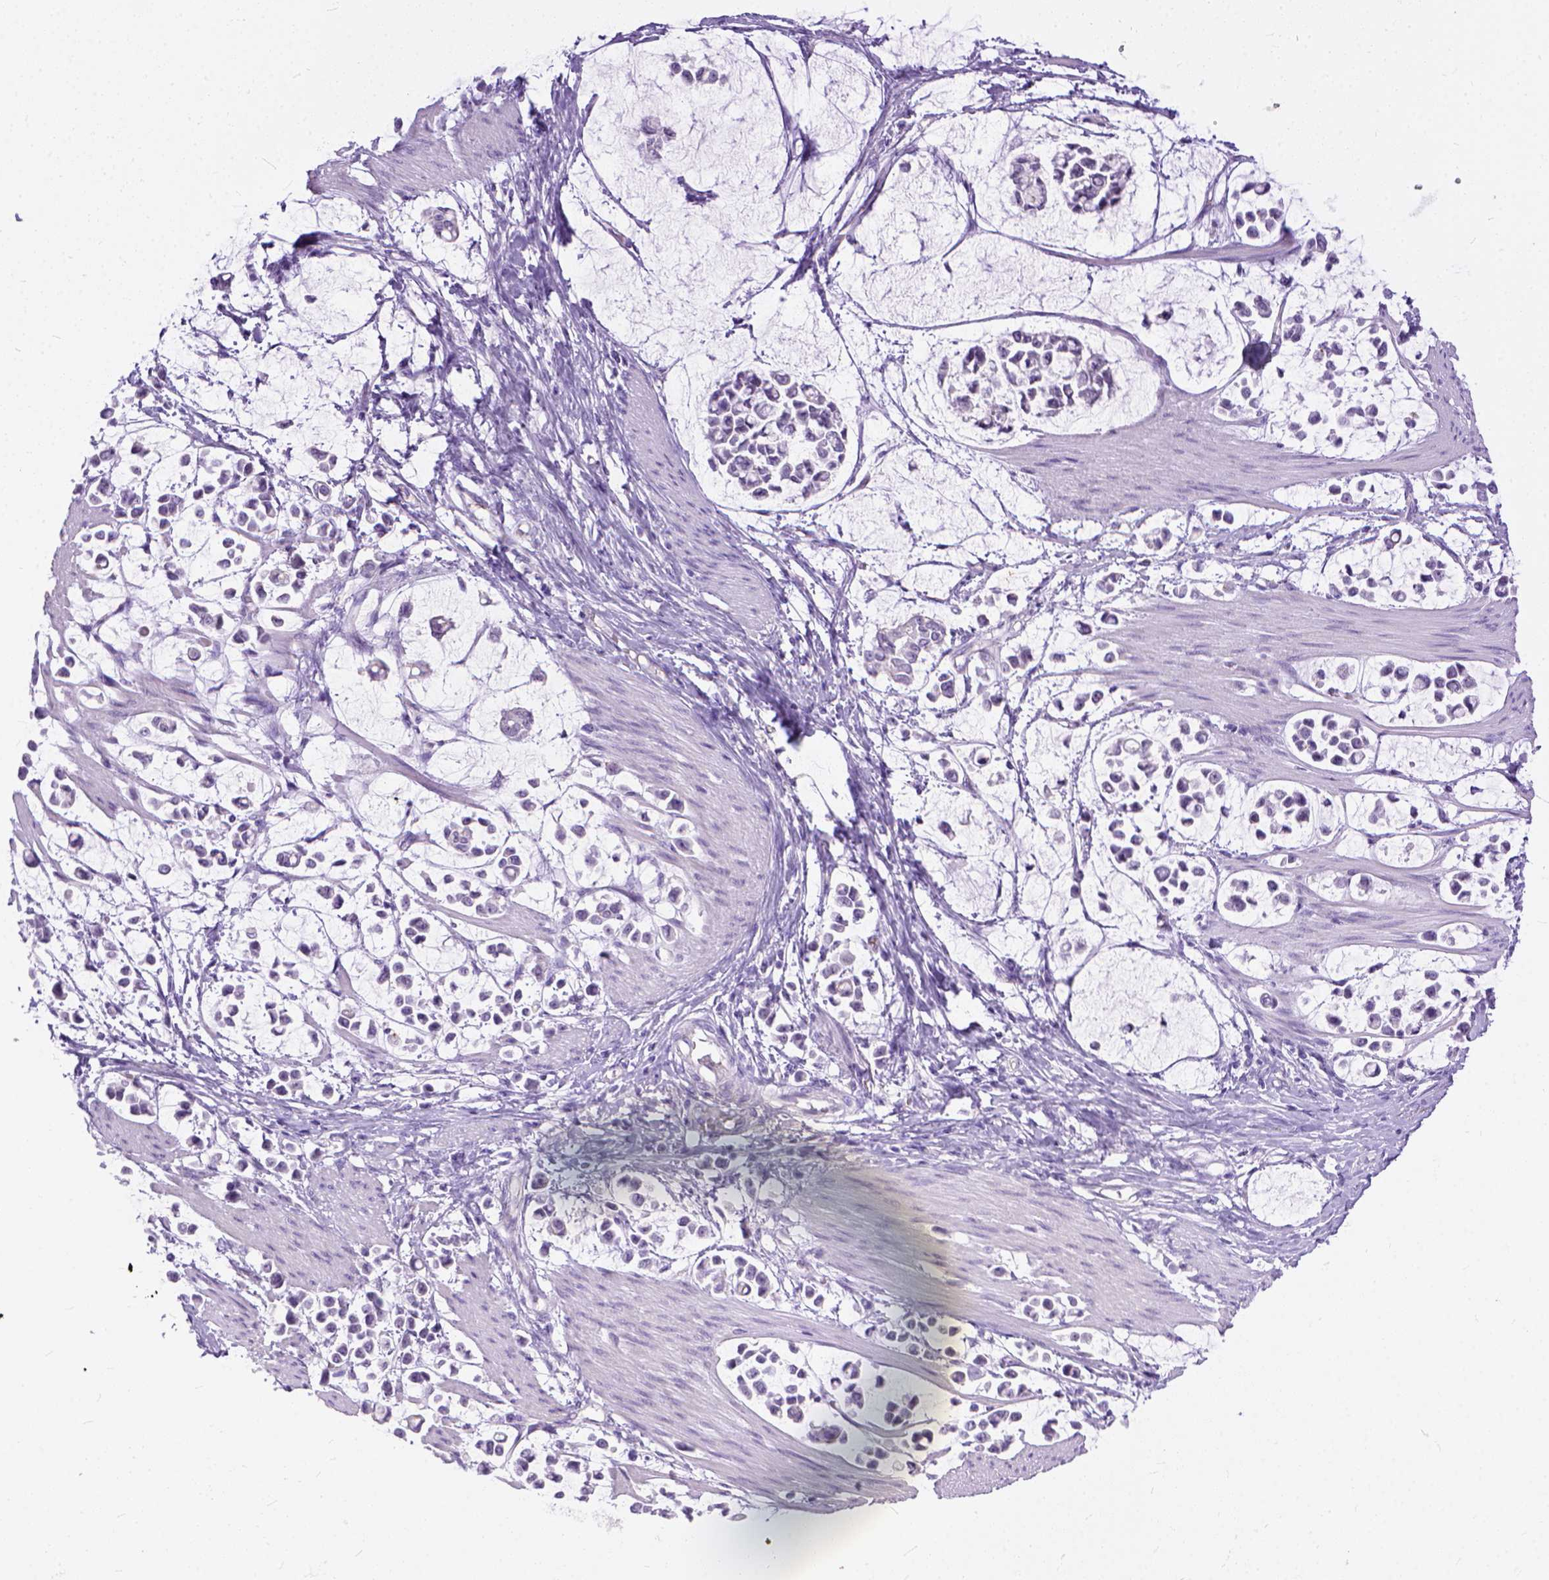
{"staining": {"intensity": "negative", "quantity": "none", "location": "none"}, "tissue": "stomach cancer", "cell_type": "Tumor cells", "image_type": "cancer", "snomed": [{"axis": "morphology", "description": "Adenocarcinoma, NOS"}, {"axis": "topography", "description": "Stomach"}], "caption": "Immunohistochemistry of adenocarcinoma (stomach) exhibits no staining in tumor cells.", "gene": "ADGRF1", "patient": {"sex": "male", "age": 82}}